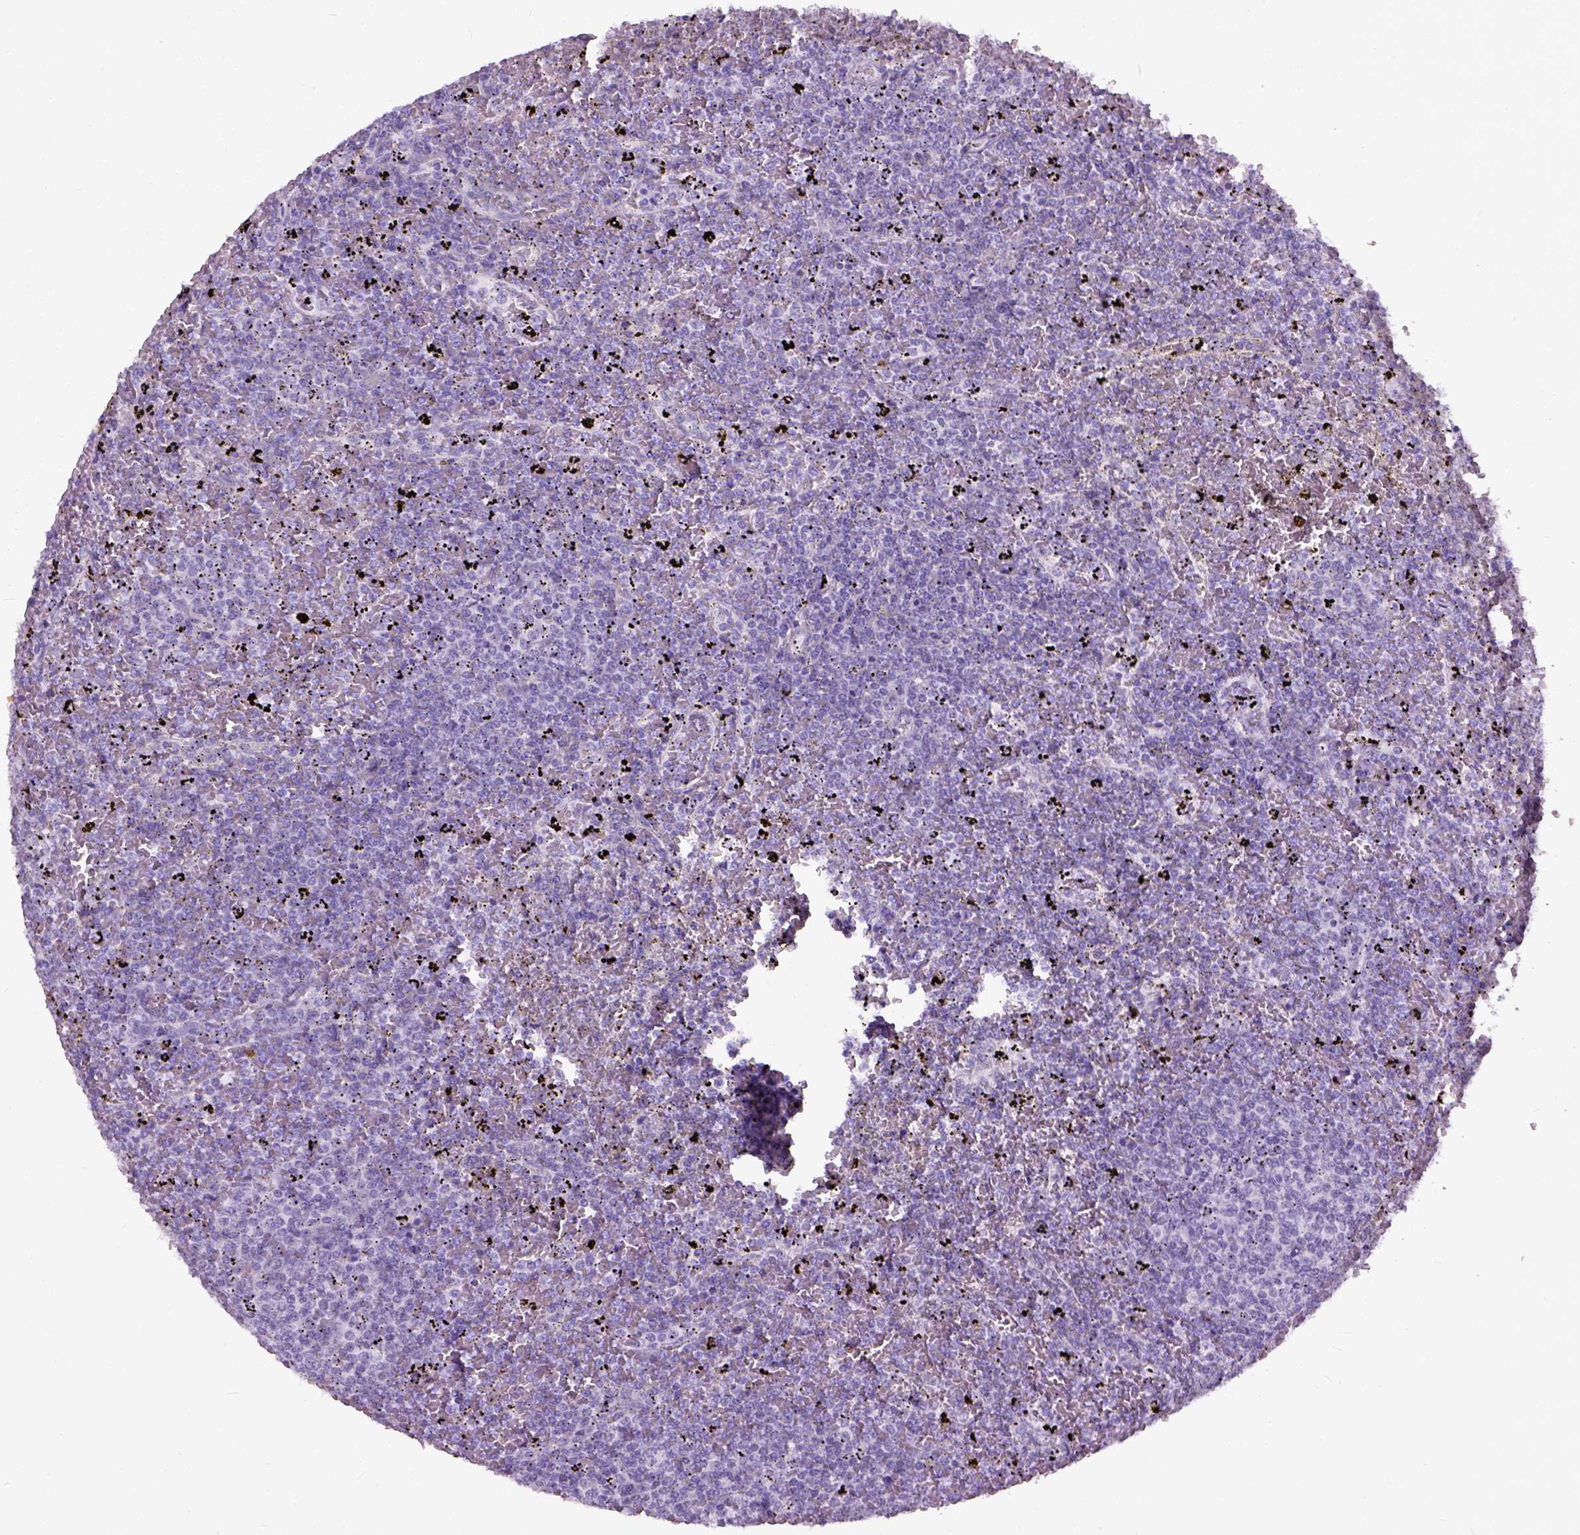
{"staining": {"intensity": "negative", "quantity": "none", "location": "none"}, "tissue": "lymphoma", "cell_type": "Tumor cells", "image_type": "cancer", "snomed": [{"axis": "morphology", "description": "Malignant lymphoma, non-Hodgkin's type, Low grade"}, {"axis": "topography", "description": "Spleen"}], "caption": "Immunohistochemistry photomicrograph of malignant lymphoma, non-Hodgkin's type (low-grade) stained for a protein (brown), which reveals no positivity in tumor cells.", "gene": "AXDND1", "patient": {"sex": "female", "age": 77}}